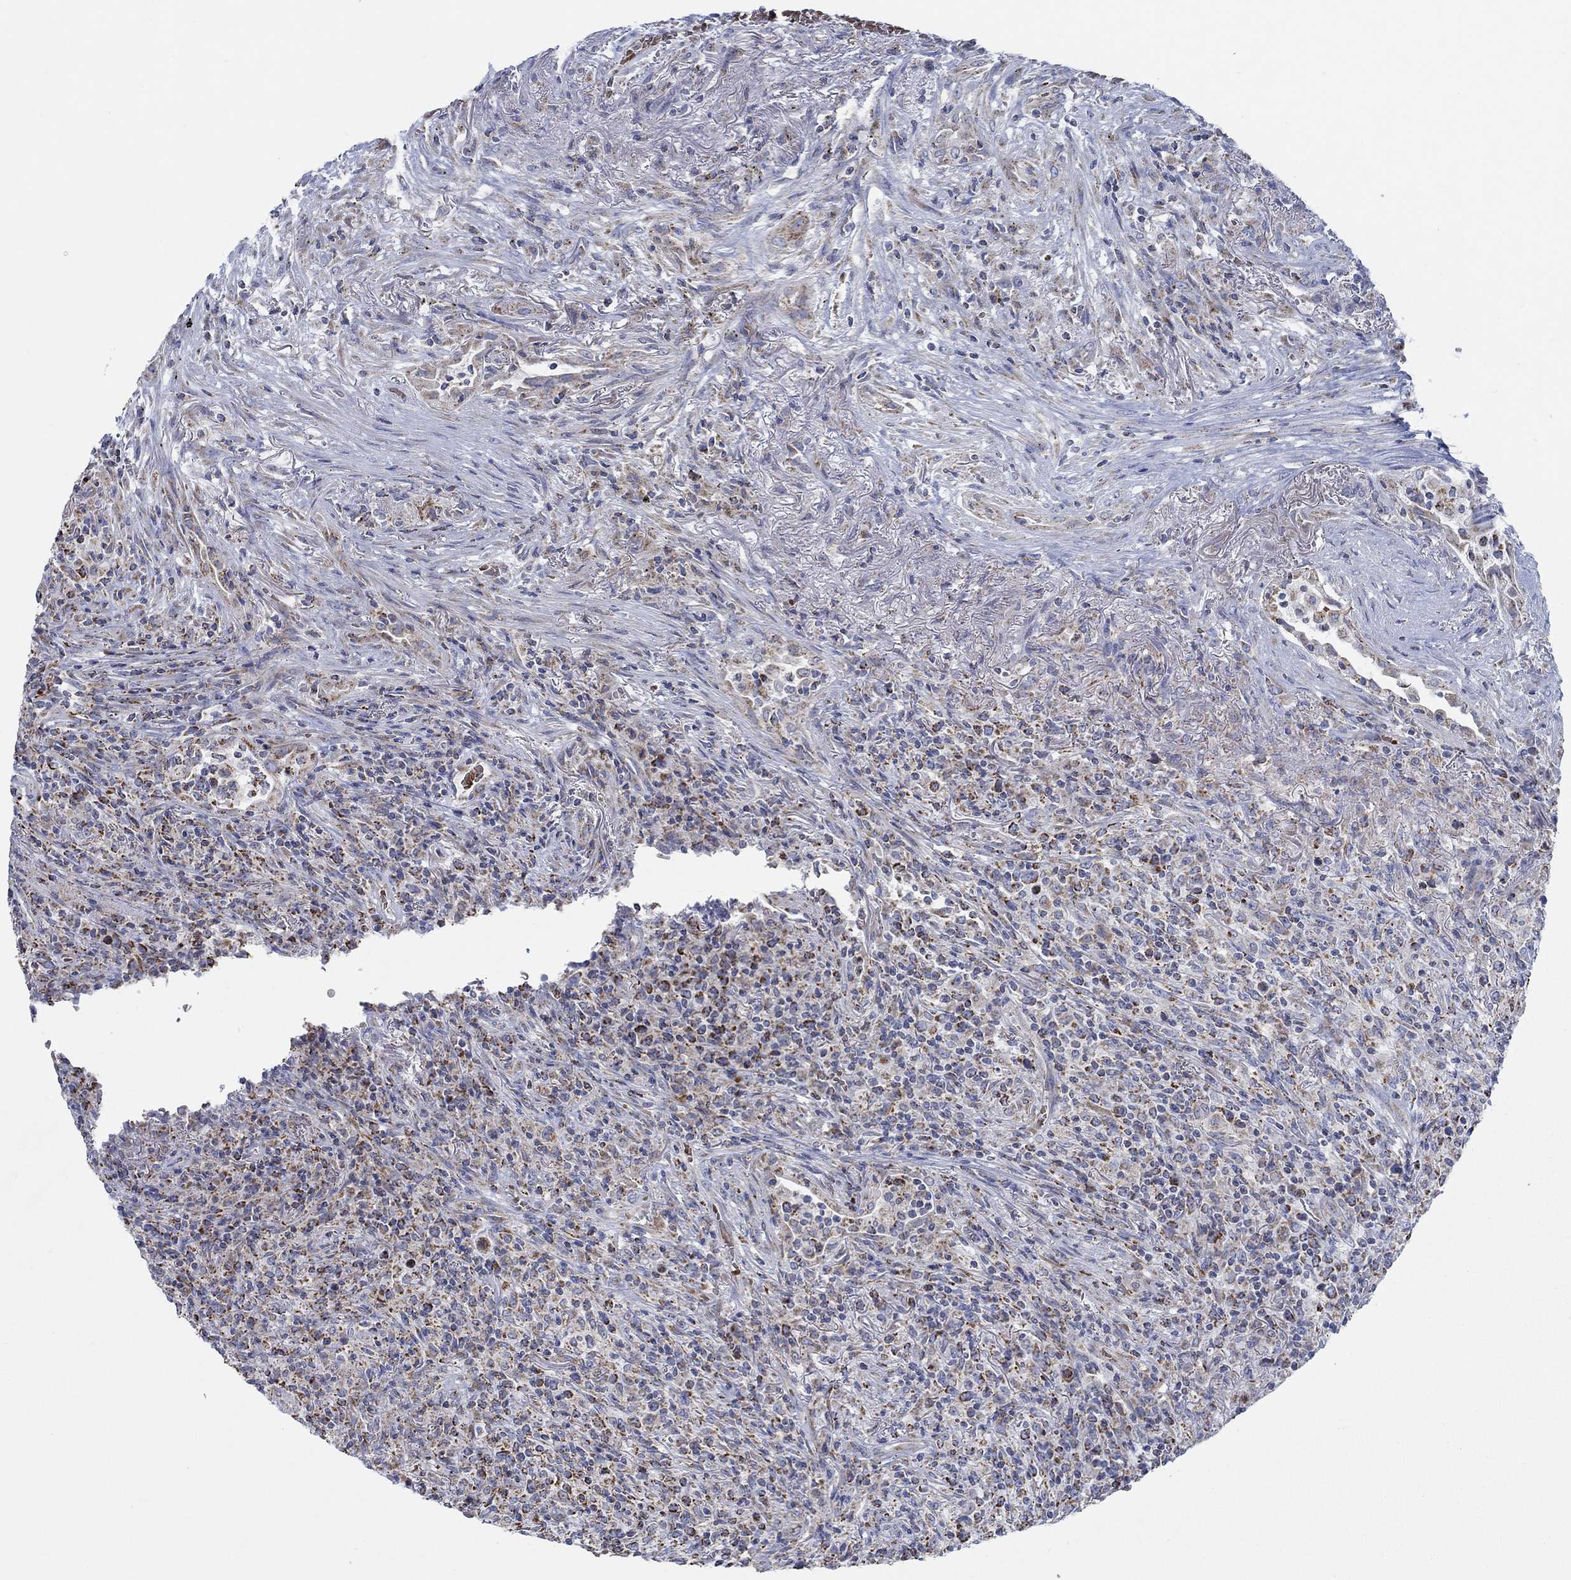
{"staining": {"intensity": "strong", "quantity": "<25%", "location": "cytoplasmic/membranous"}, "tissue": "lymphoma", "cell_type": "Tumor cells", "image_type": "cancer", "snomed": [{"axis": "morphology", "description": "Malignant lymphoma, non-Hodgkin's type, High grade"}, {"axis": "topography", "description": "Lung"}], "caption": "Human high-grade malignant lymphoma, non-Hodgkin's type stained for a protein (brown) shows strong cytoplasmic/membranous positive positivity in approximately <25% of tumor cells.", "gene": "GLOD5", "patient": {"sex": "male", "age": 79}}